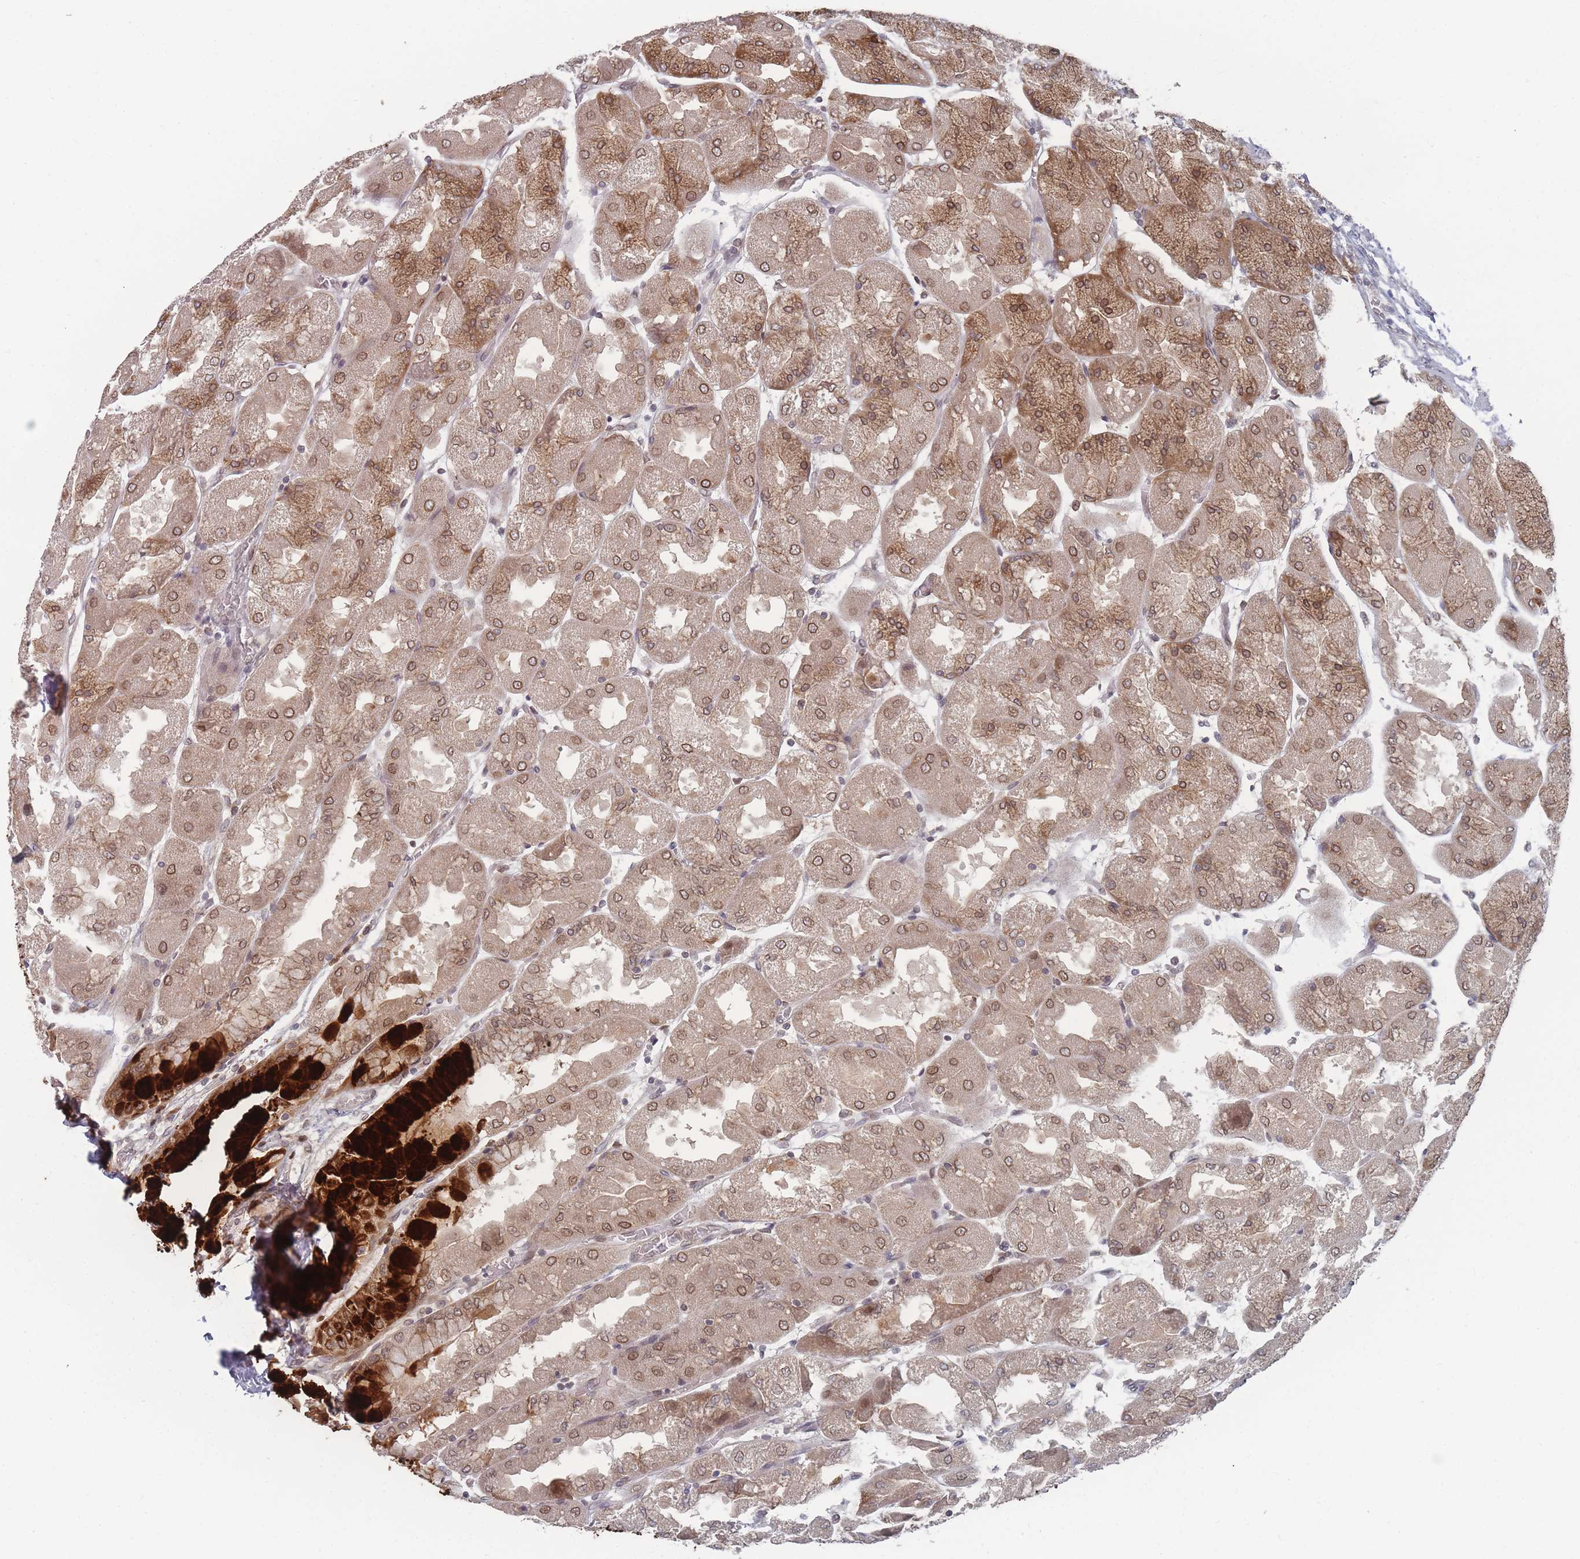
{"staining": {"intensity": "moderate", "quantity": ">75%", "location": "cytoplasmic/membranous,nuclear"}, "tissue": "stomach", "cell_type": "Glandular cells", "image_type": "normal", "snomed": [{"axis": "morphology", "description": "Normal tissue, NOS"}, {"axis": "topography", "description": "Stomach"}], "caption": "IHC (DAB) staining of normal stomach exhibits moderate cytoplasmic/membranous,nuclear protein staining in about >75% of glandular cells. Using DAB (3,3'-diaminobenzidine) (brown) and hematoxylin (blue) stains, captured at high magnification using brightfield microscopy.", "gene": "TBC1D25", "patient": {"sex": "female", "age": 61}}